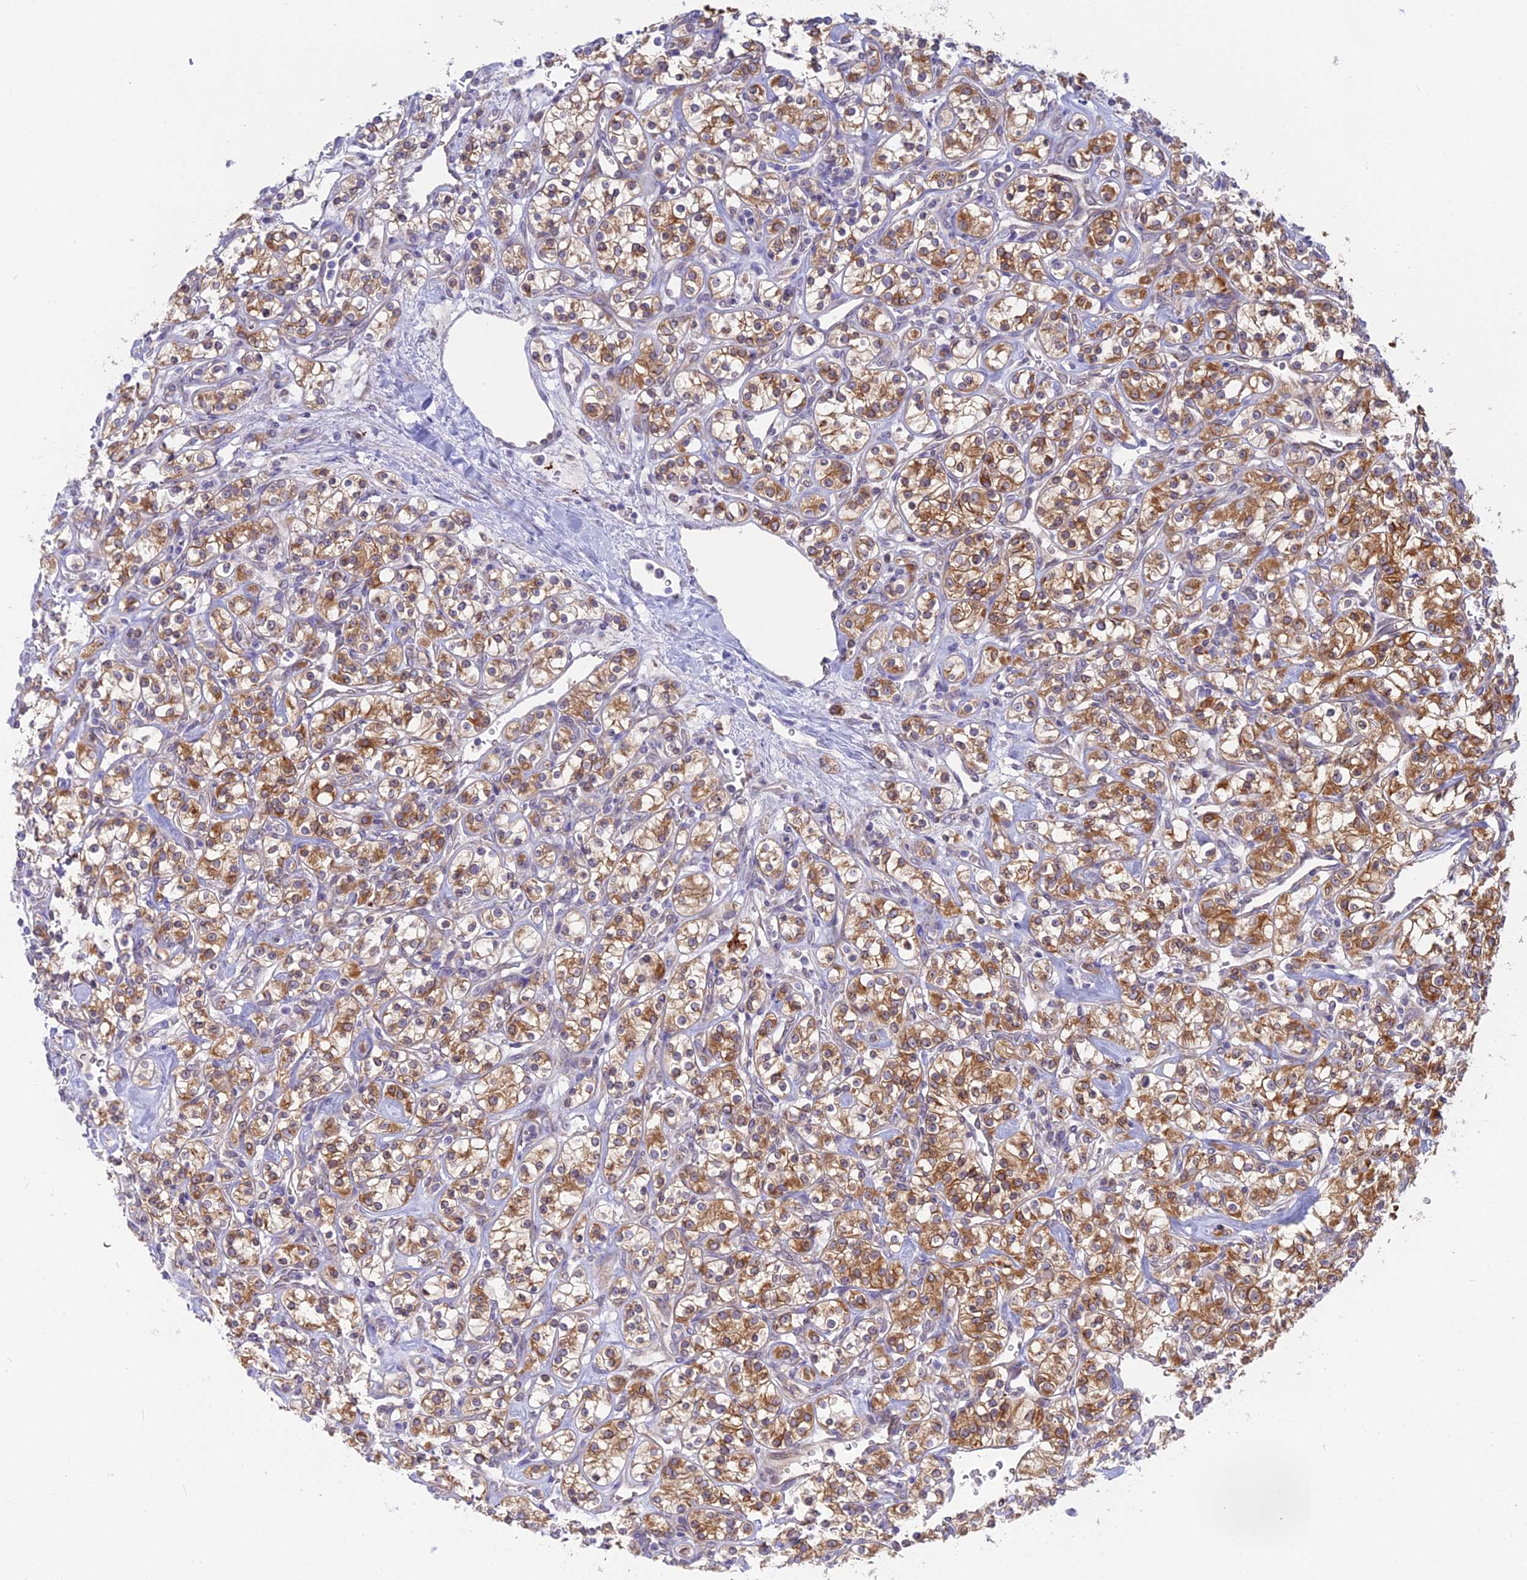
{"staining": {"intensity": "moderate", "quantity": ">75%", "location": "cytoplasmic/membranous"}, "tissue": "renal cancer", "cell_type": "Tumor cells", "image_type": "cancer", "snomed": [{"axis": "morphology", "description": "Adenocarcinoma, NOS"}, {"axis": "topography", "description": "Kidney"}], "caption": "IHC staining of renal cancer, which displays medium levels of moderate cytoplasmic/membranous positivity in about >75% of tumor cells indicating moderate cytoplasmic/membranous protein positivity. The staining was performed using DAB (brown) for protein detection and nuclei were counterstained in hematoxylin (blue).", "gene": "TLCD1", "patient": {"sex": "male", "age": 77}}